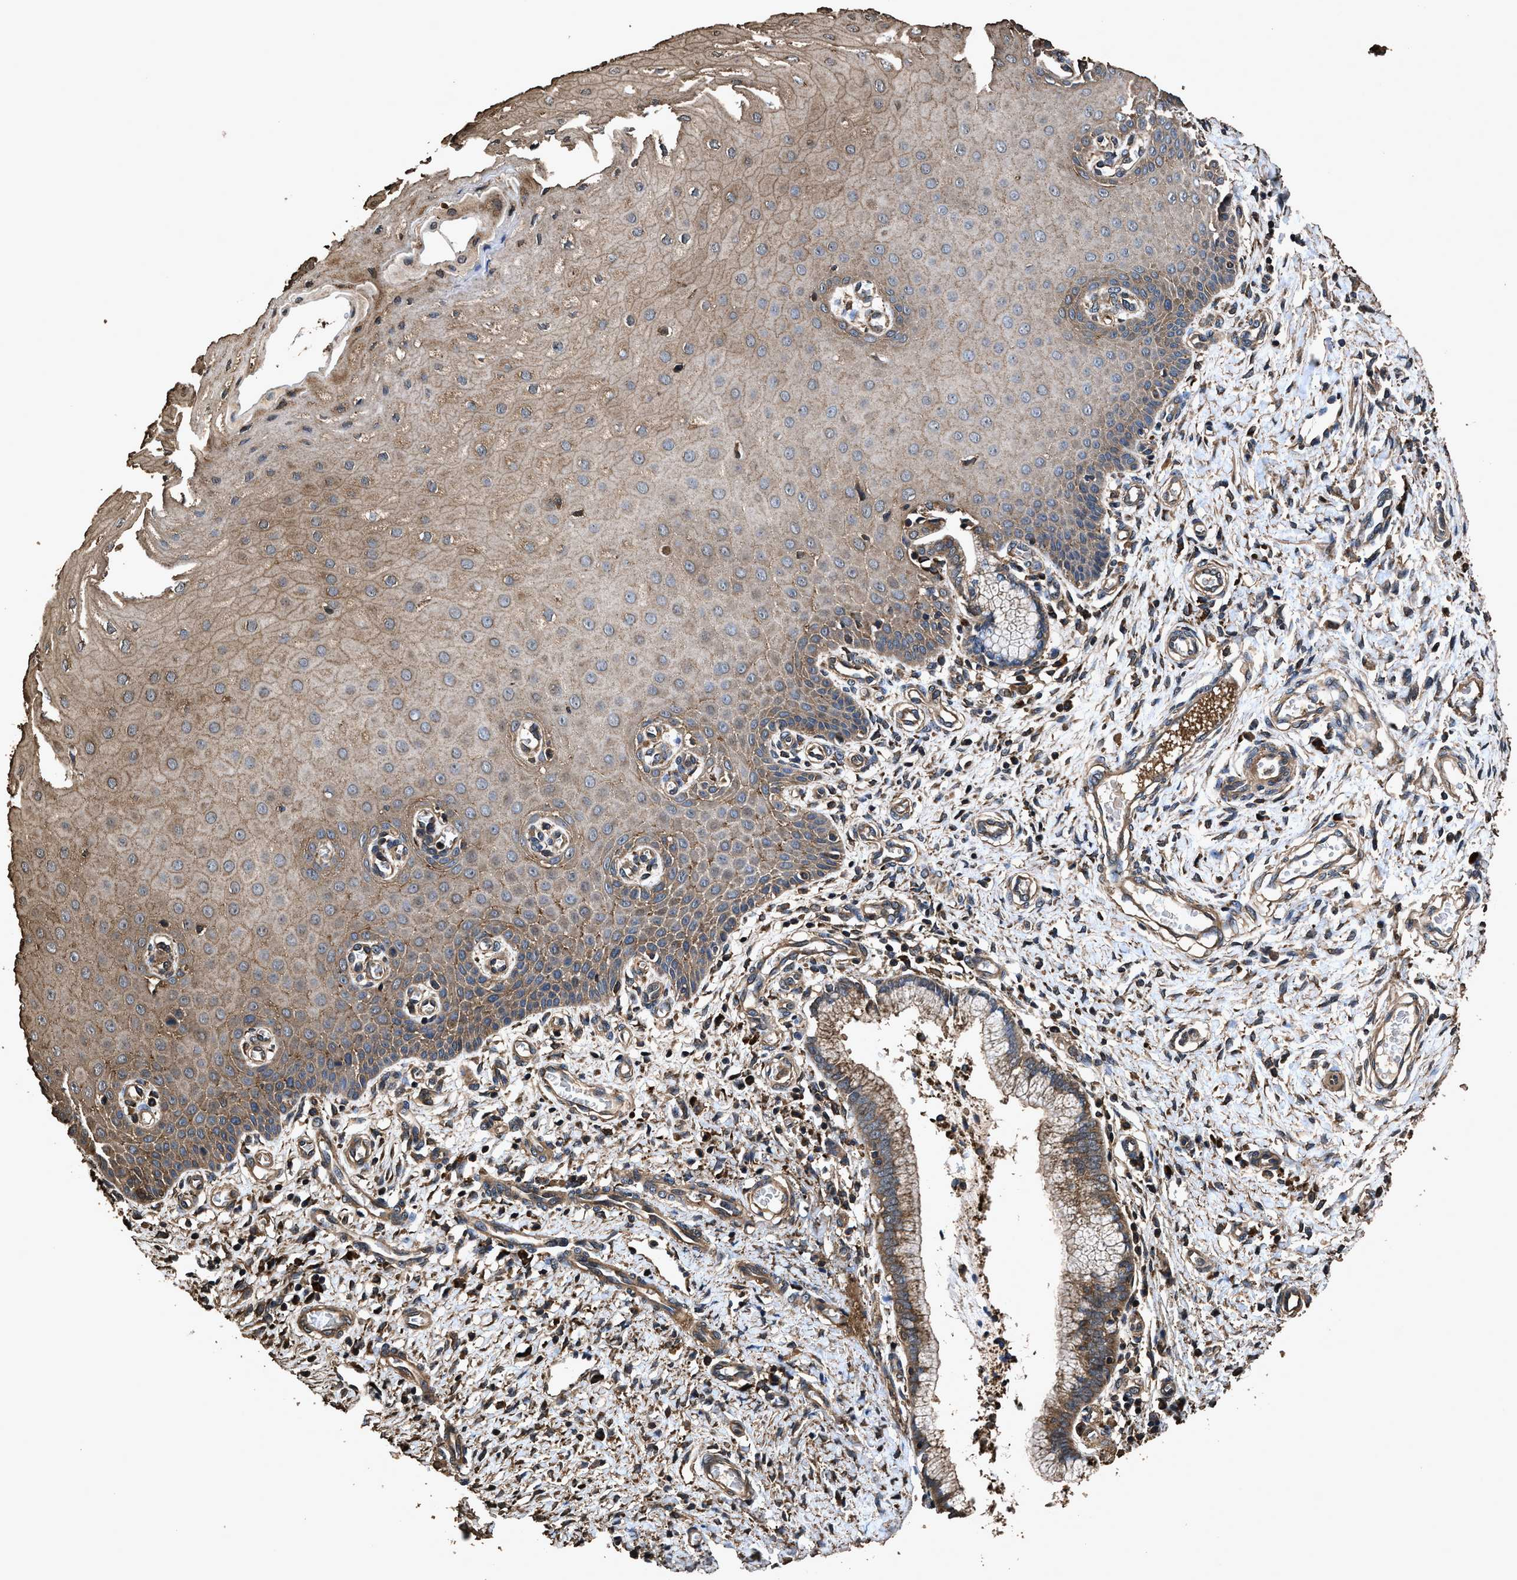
{"staining": {"intensity": "moderate", "quantity": ">75%", "location": "cytoplasmic/membranous"}, "tissue": "cervix", "cell_type": "Glandular cells", "image_type": "normal", "snomed": [{"axis": "morphology", "description": "Normal tissue, NOS"}, {"axis": "topography", "description": "Cervix"}], "caption": "DAB (3,3'-diaminobenzidine) immunohistochemical staining of unremarkable human cervix shows moderate cytoplasmic/membranous protein expression in about >75% of glandular cells.", "gene": "ZMYND19", "patient": {"sex": "female", "age": 55}}